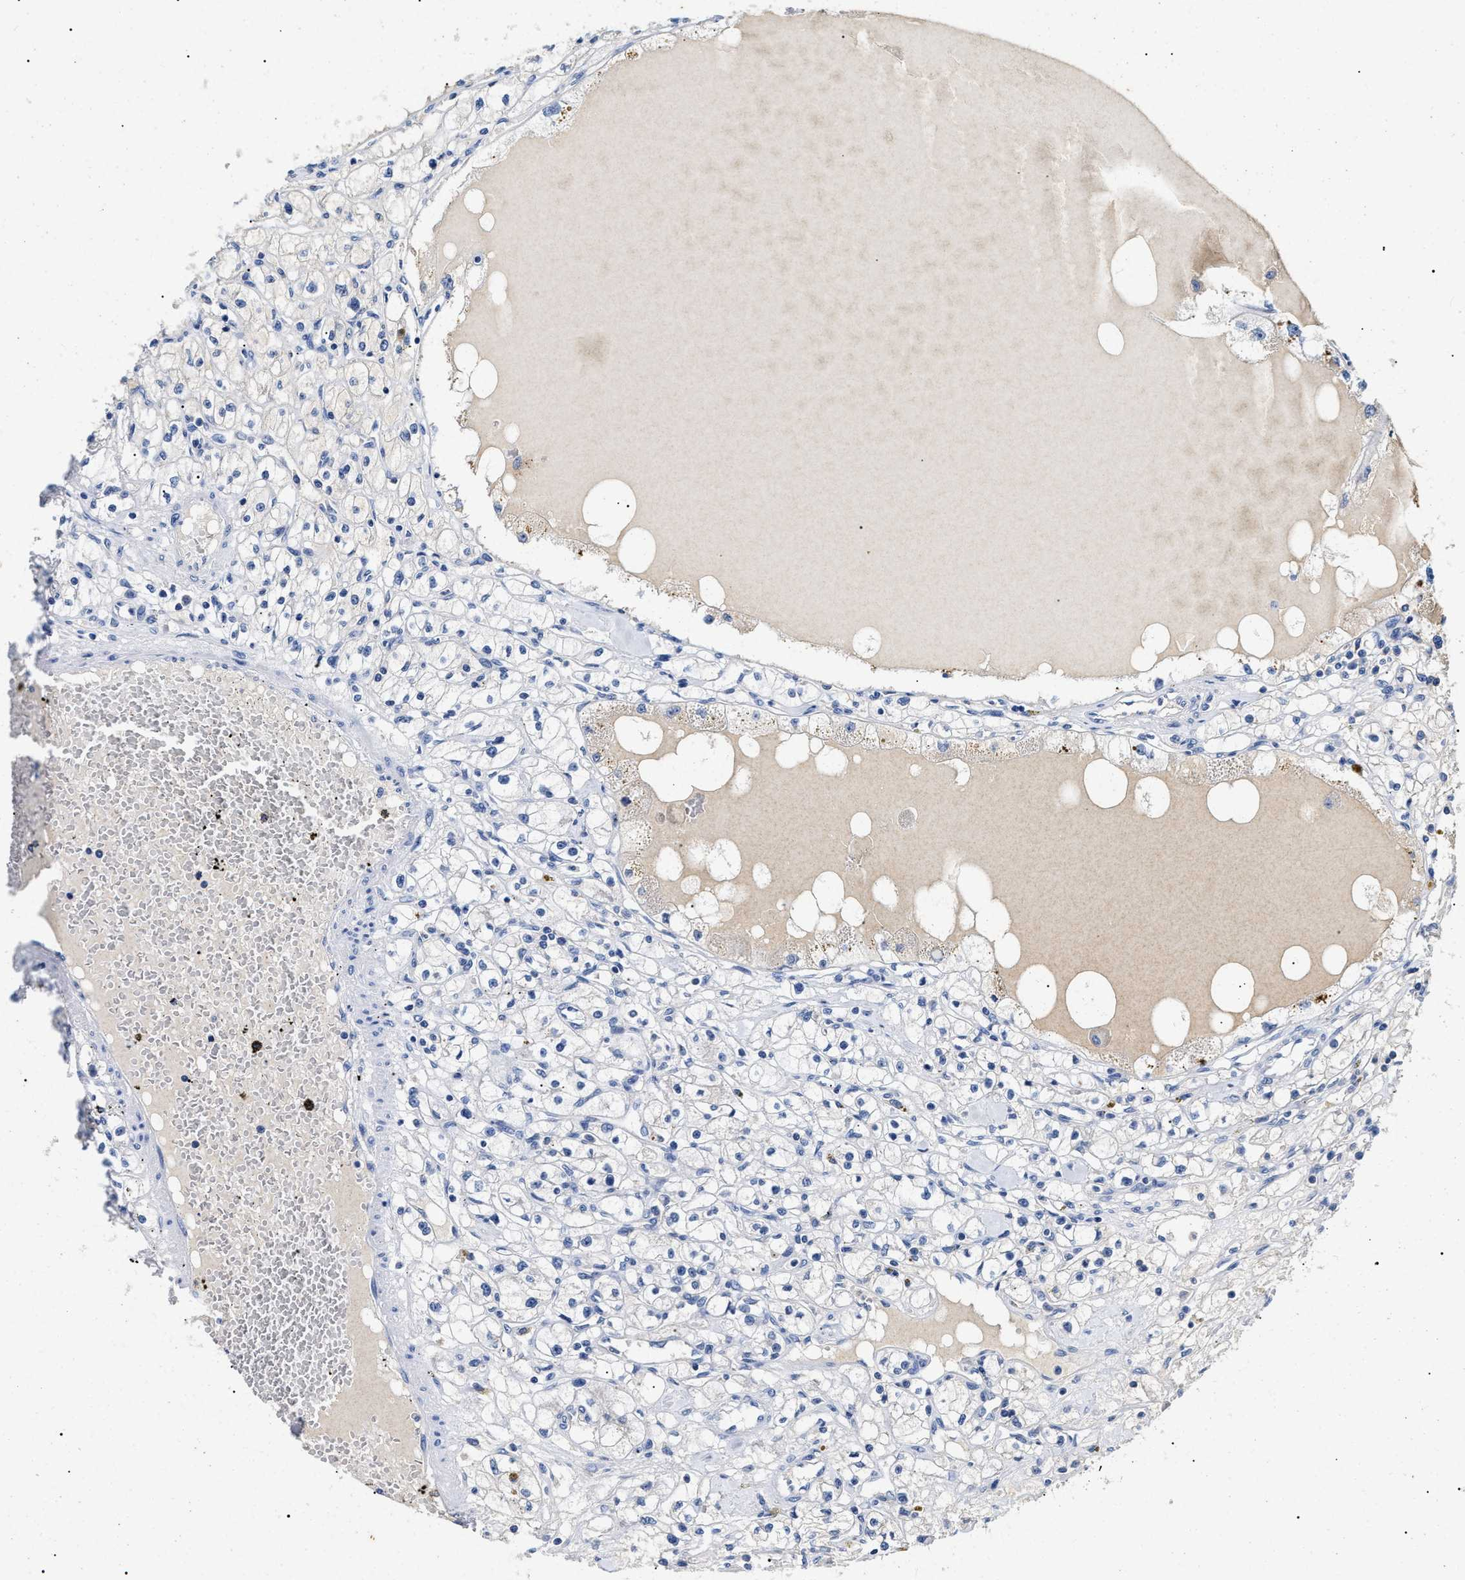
{"staining": {"intensity": "negative", "quantity": "none", "location": "none"}, "tissue": "renal cancer", "cell_type": "Tumor cells", "image_type": "cancer", "snomed": [{"axis": "morphology", "description": "Adenocarcinoma, NOS"}, {"axis": "topography", "description": "Kidney"}], "caption": "This is a image of immunohistochemistry (IHC) staining of renal cancer (adenocarcinoma), which shows no expression in tumor cells. (Stains: DAB IHC with hematoxylin counter stain, Microscopy: brightfield microscopy at high magnification).", "gene": "LRRC8E", "patient": {"sex": "male", "age": 56}}